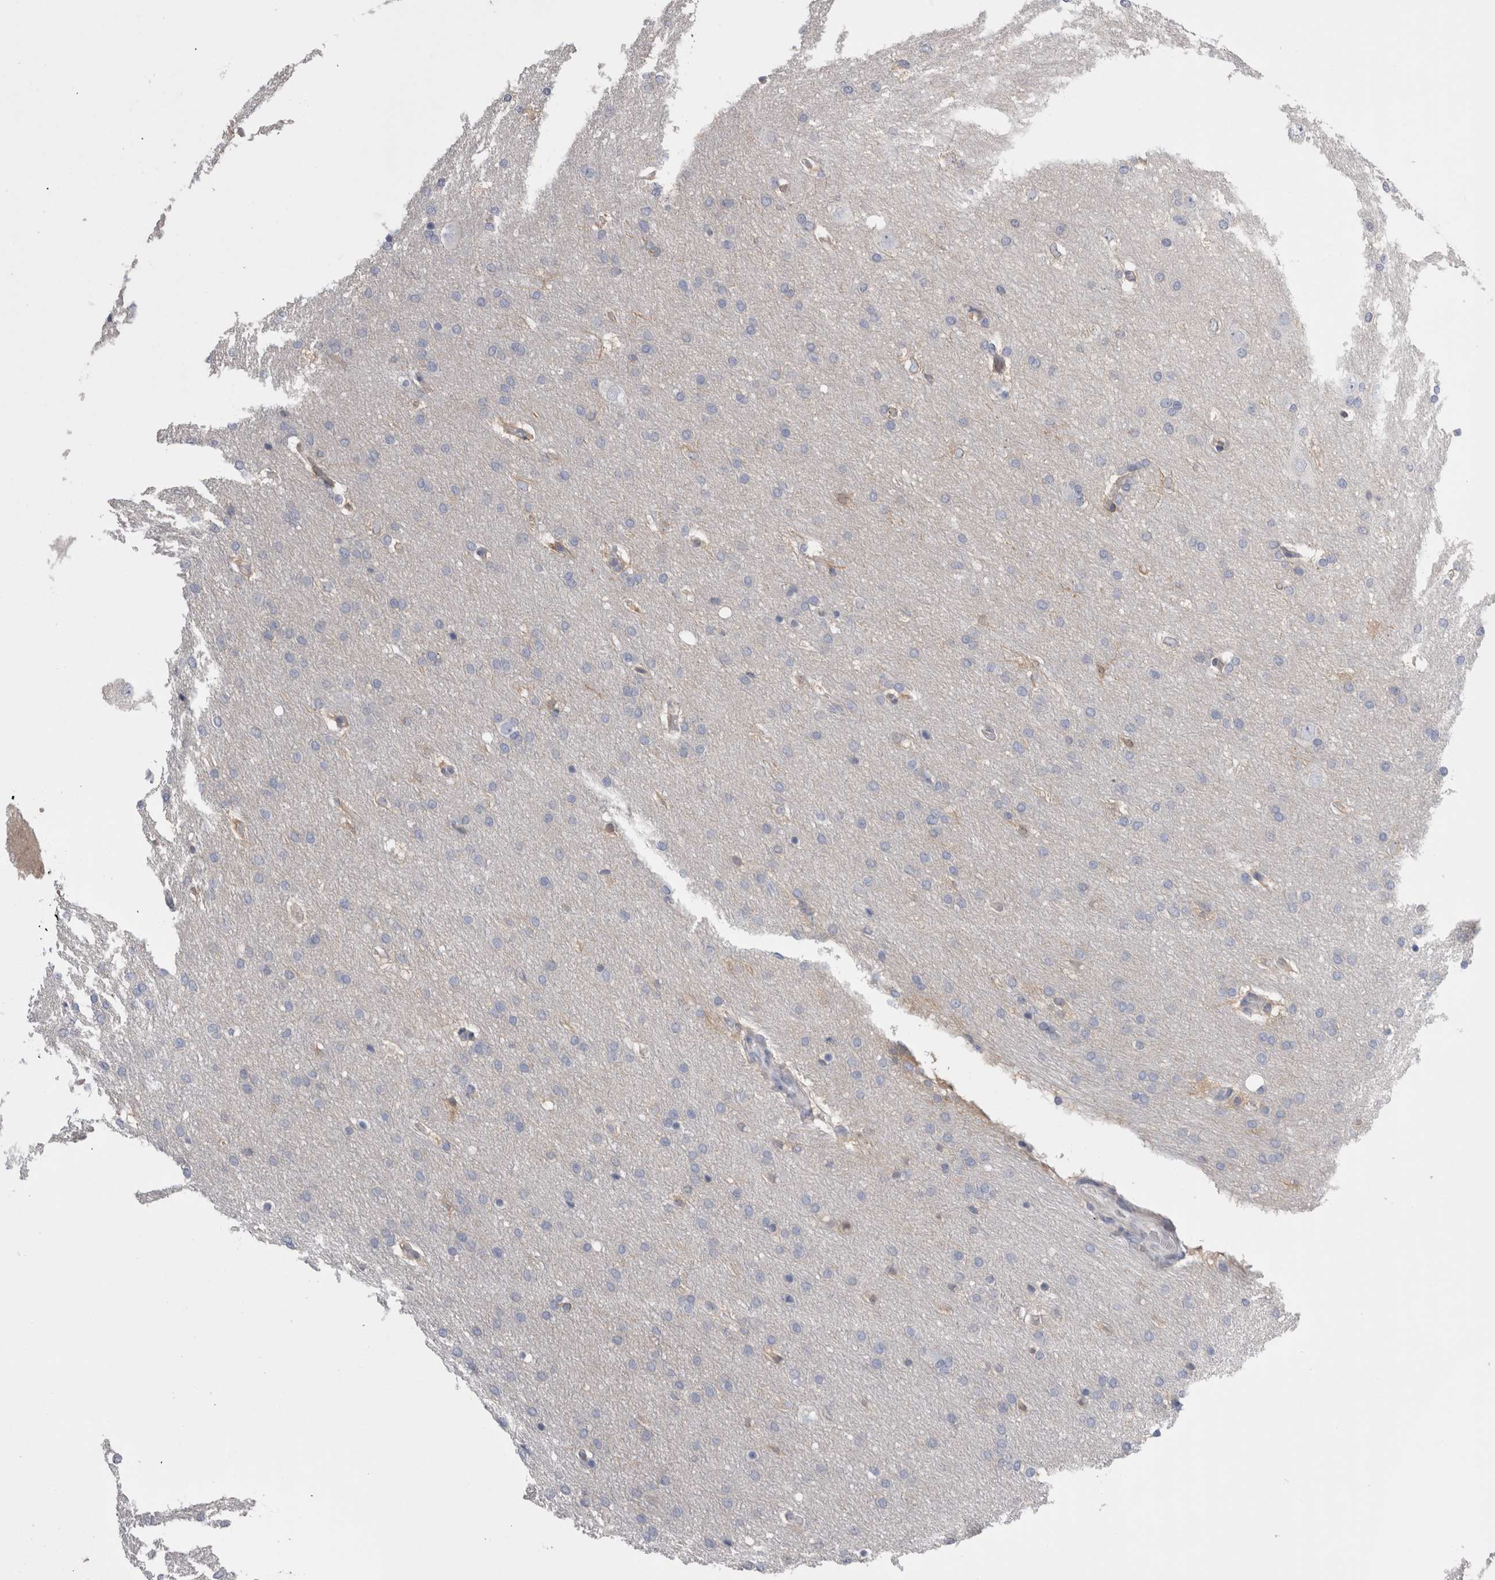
{"staining": {"intensity": "negative", "quantity": "none", "location": "none"}, "tissue": "glioma", "cell_type": "Tumor cells", "image_type": "cancer", "snomed": [{"axis": "morphology", "description": "Glioma, malignant, Low grade"}, {"axis": "topography", "description": "Brain"}], "caption": "Histopathology image shows no significant protein expression in tumor cells of glioma.", "gene": "DCTN6", "patient": {"sex": "female", "age": 37}}